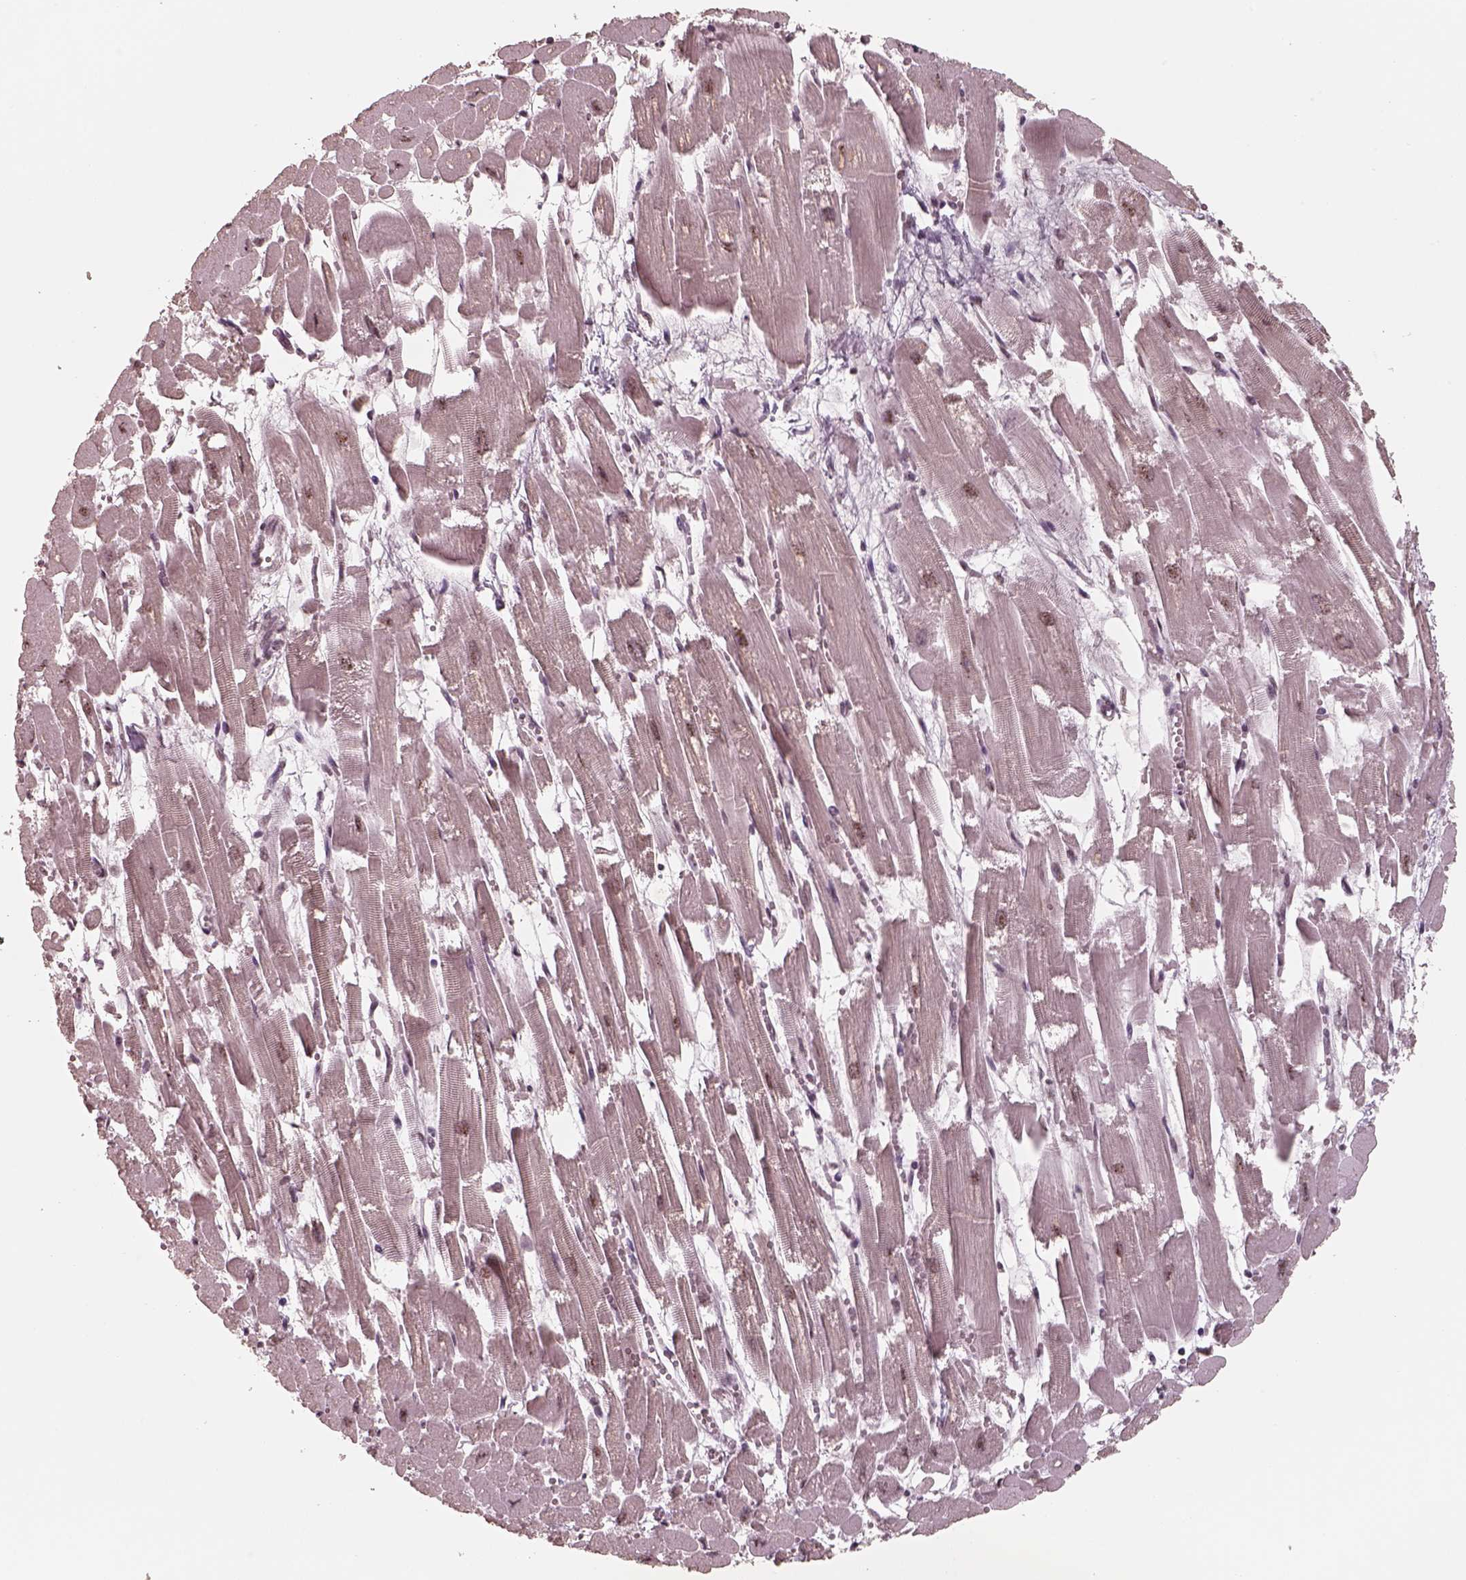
{"staining": {"intensity": "moderate", "quantity": ">75%", "location": "nuclear"}, "tissue": "heart muscle", "cell_type": "Cardiomyocytes", "image_type": "normal", "snomed": [{"axis": "morphology", "description": "Normal tissue, NOS"}, {"axis": "topography", "description": "Heart"}], "caption": "Cardiomyocytes display medium levels of moderate nuclear expression in approximately >75% of cells in unremarkable human heart muscle.", "gene": "ATXN7L3", "patient": {"sex": "female", "age": 52}}